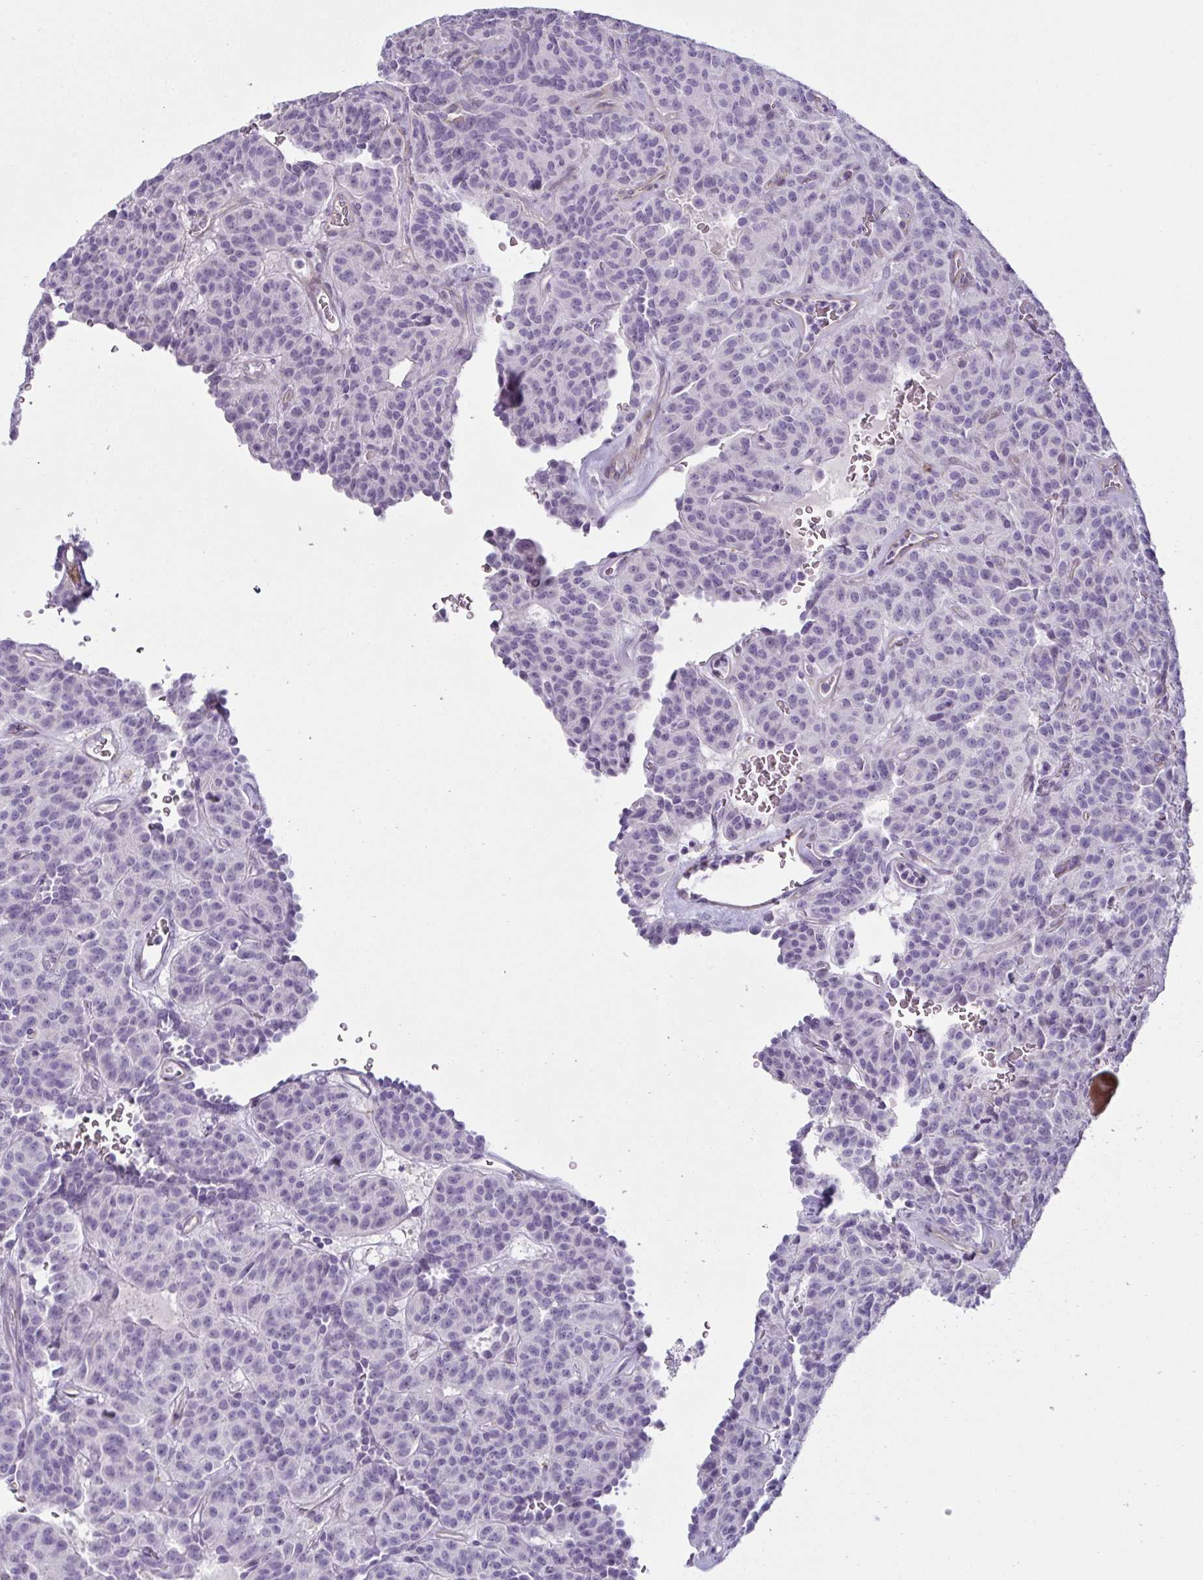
{"staining": {"intensity": "negative", "quantity": "none", "location": "none"}, "tissue": "carcinoid", "cell_type": "Tumor cells", "image_type": "cancer", "snomed": [{"axis": "morphology", "description": "Carcinoid, malignant, NOS"}, {"axis": "topography", "description": "Lung"}], "caption": "Malignant carcinoid stained for a protein using immunohistochemistry shows no staining tumor cells.", "gene": "OR5P3", "patient": {"sex": "female", "age": 61}}